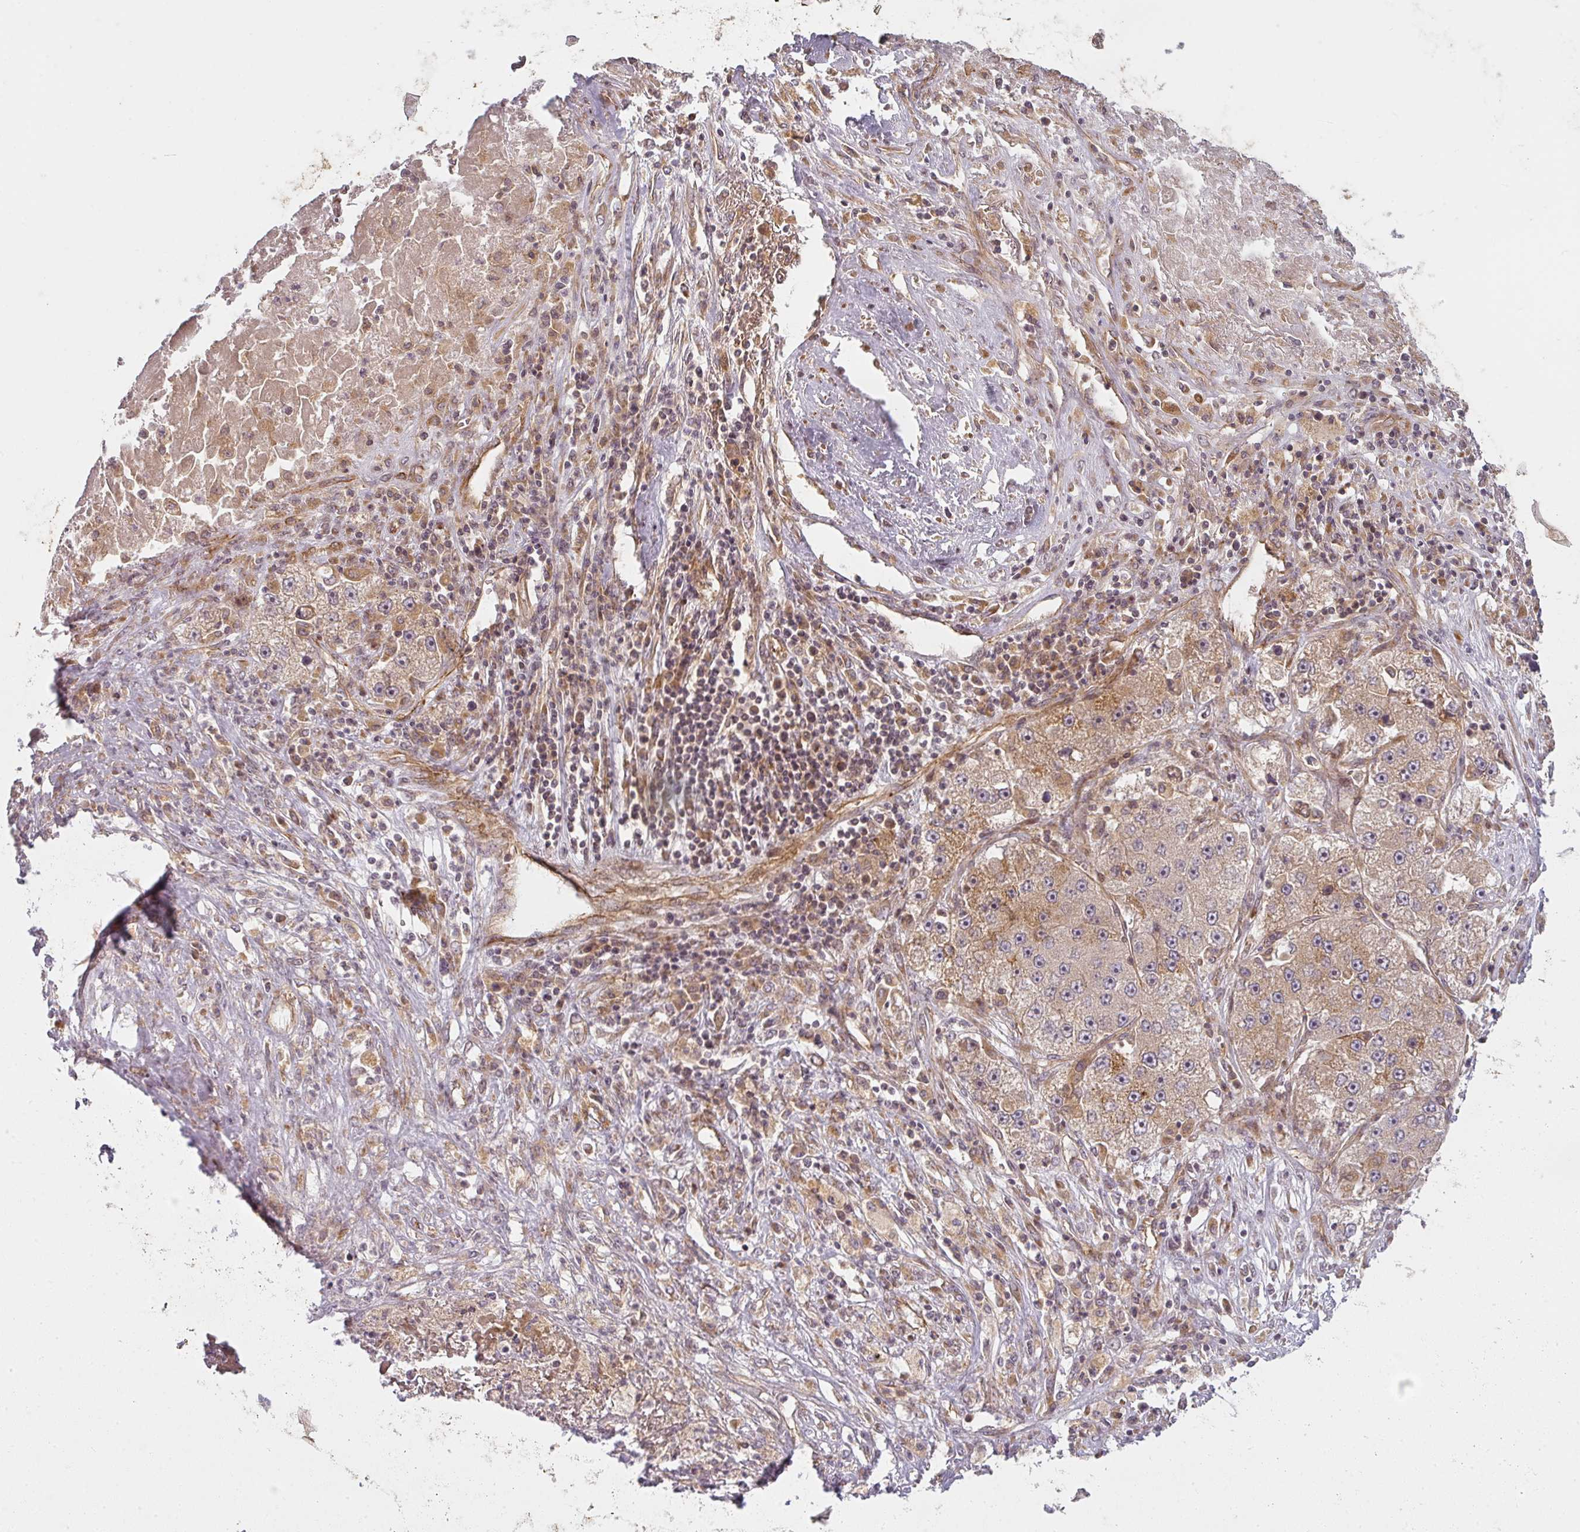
{"staining": {"intensity": "weak", "quantity": "25%-75%", "location": "cytoplasmic/membranous"}, "tissue": "liver cancer", "cell_type": "Tumor cells", "image_type": "cancer", "snomed": [{"axis": "morphology", "description": "Carcinoma, Hepatocellular, NOS"}, {"axis": "topography", "description": "Liver"}], "caption": "An IHC image of tumor tissue is shown. Protein staining in brown shows weak cytoplasmic/membranous positivity in hepatocellular carcinoma (liver) within tumor cells. The staining was performed using DAB (3,3'-diaminobenzidine), with brown indicating positive protein expression. Nuclei are stained blue with hematoxylin.", "gene": "CNOT1", "patient": {"sex": "female", "age": 73}}